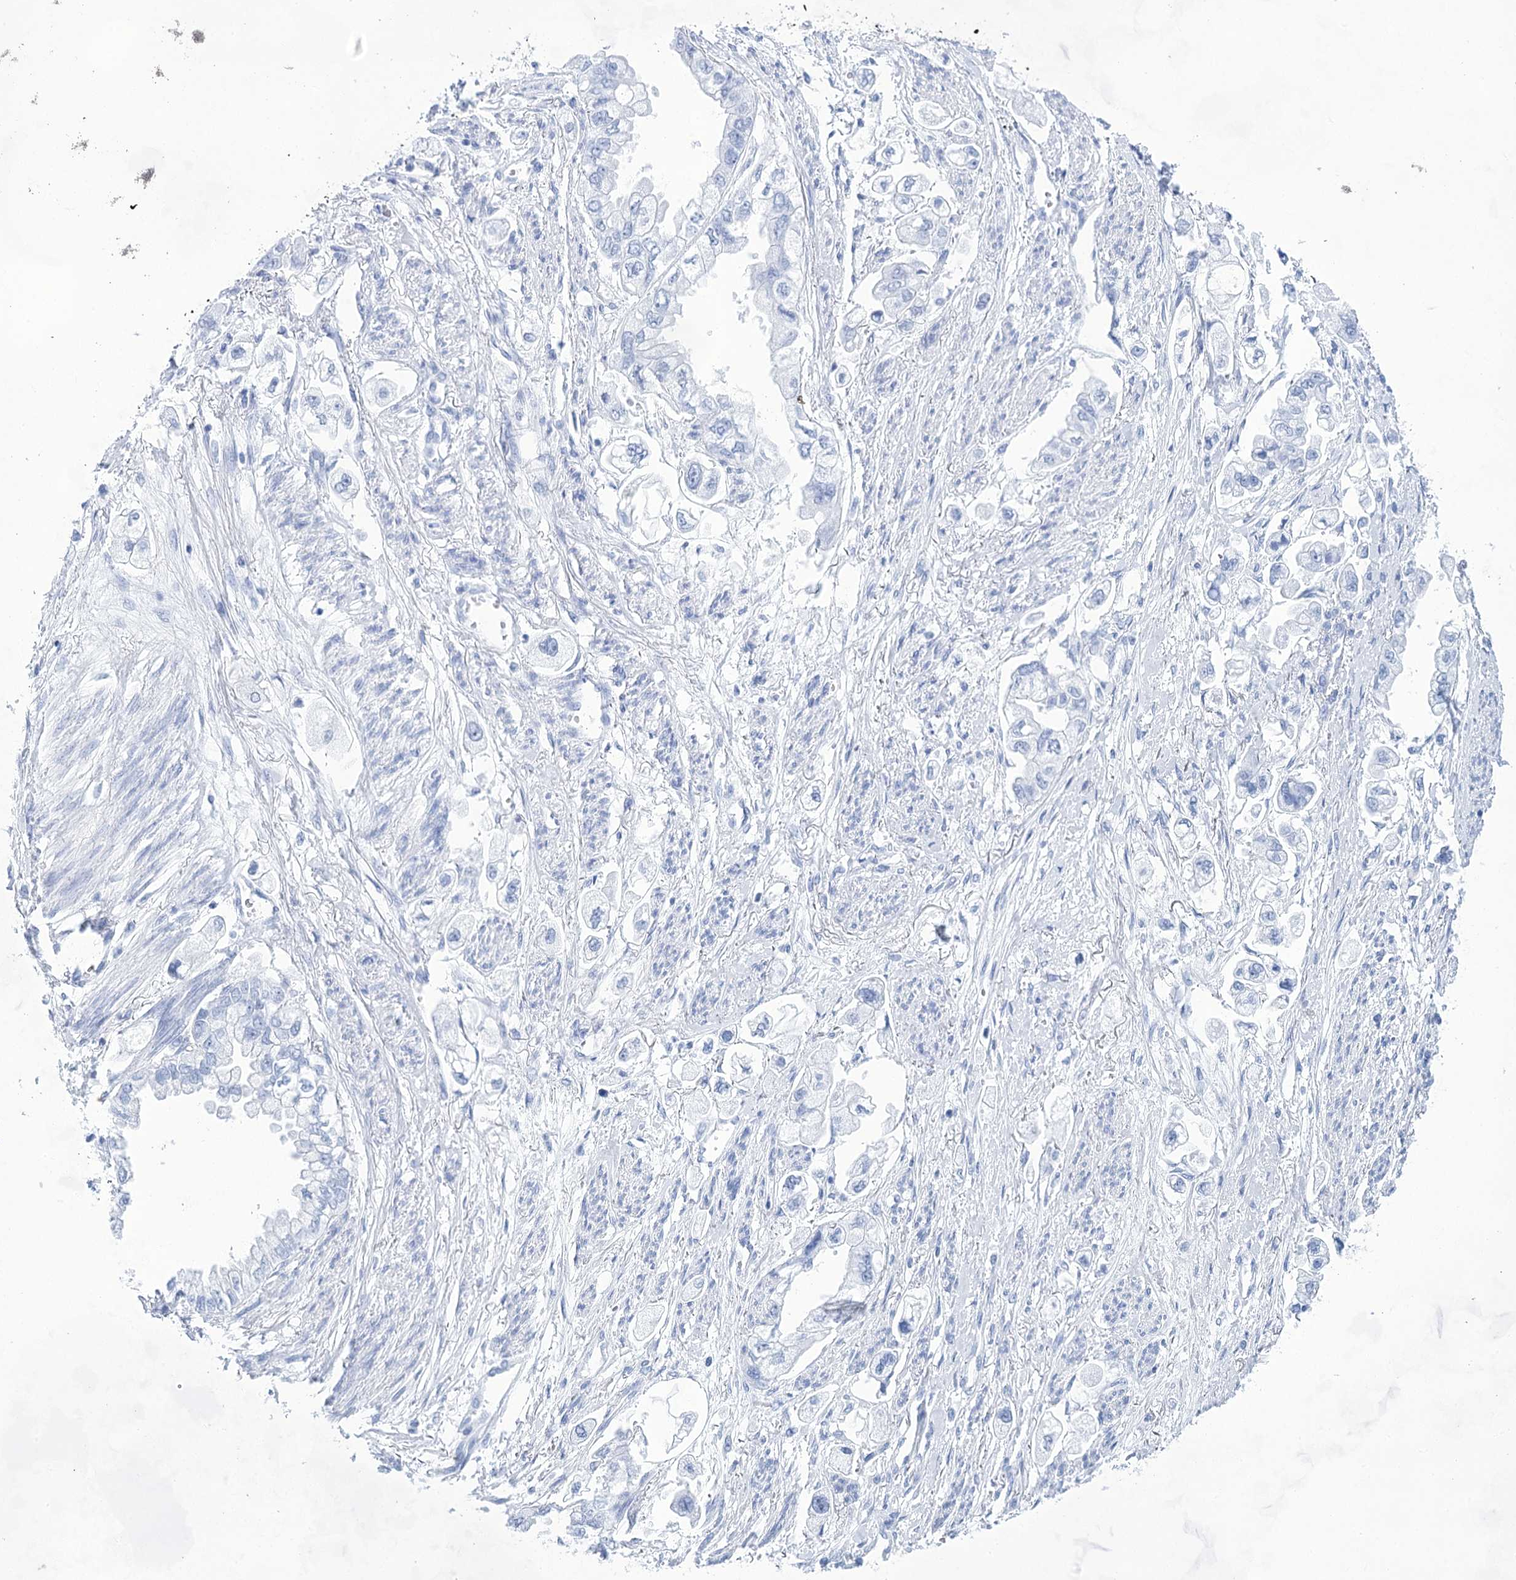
{"staining": {"intensity": "negative", "quantity": "none", "location": "none"}, "tissue": "stomach cancer", "cell_type": "Tumor cells", "image_type": "cancer", "snomed": [{"axis": "morphology", "description": "Adenocarcinoma, NOS"}, {"axis": "topography", "description": "Stomach"}], "caption": "IHC of stomach adenocarcinoma exhibits no expression in tumor cells. Brightfield microscopy of immunohistochemistry (IHC) stained with DAB (brown) and hematoxylin (blue), captured at high magnification.", "gene": "LALBA", "patient": {"sex": "male", "age": 62}}